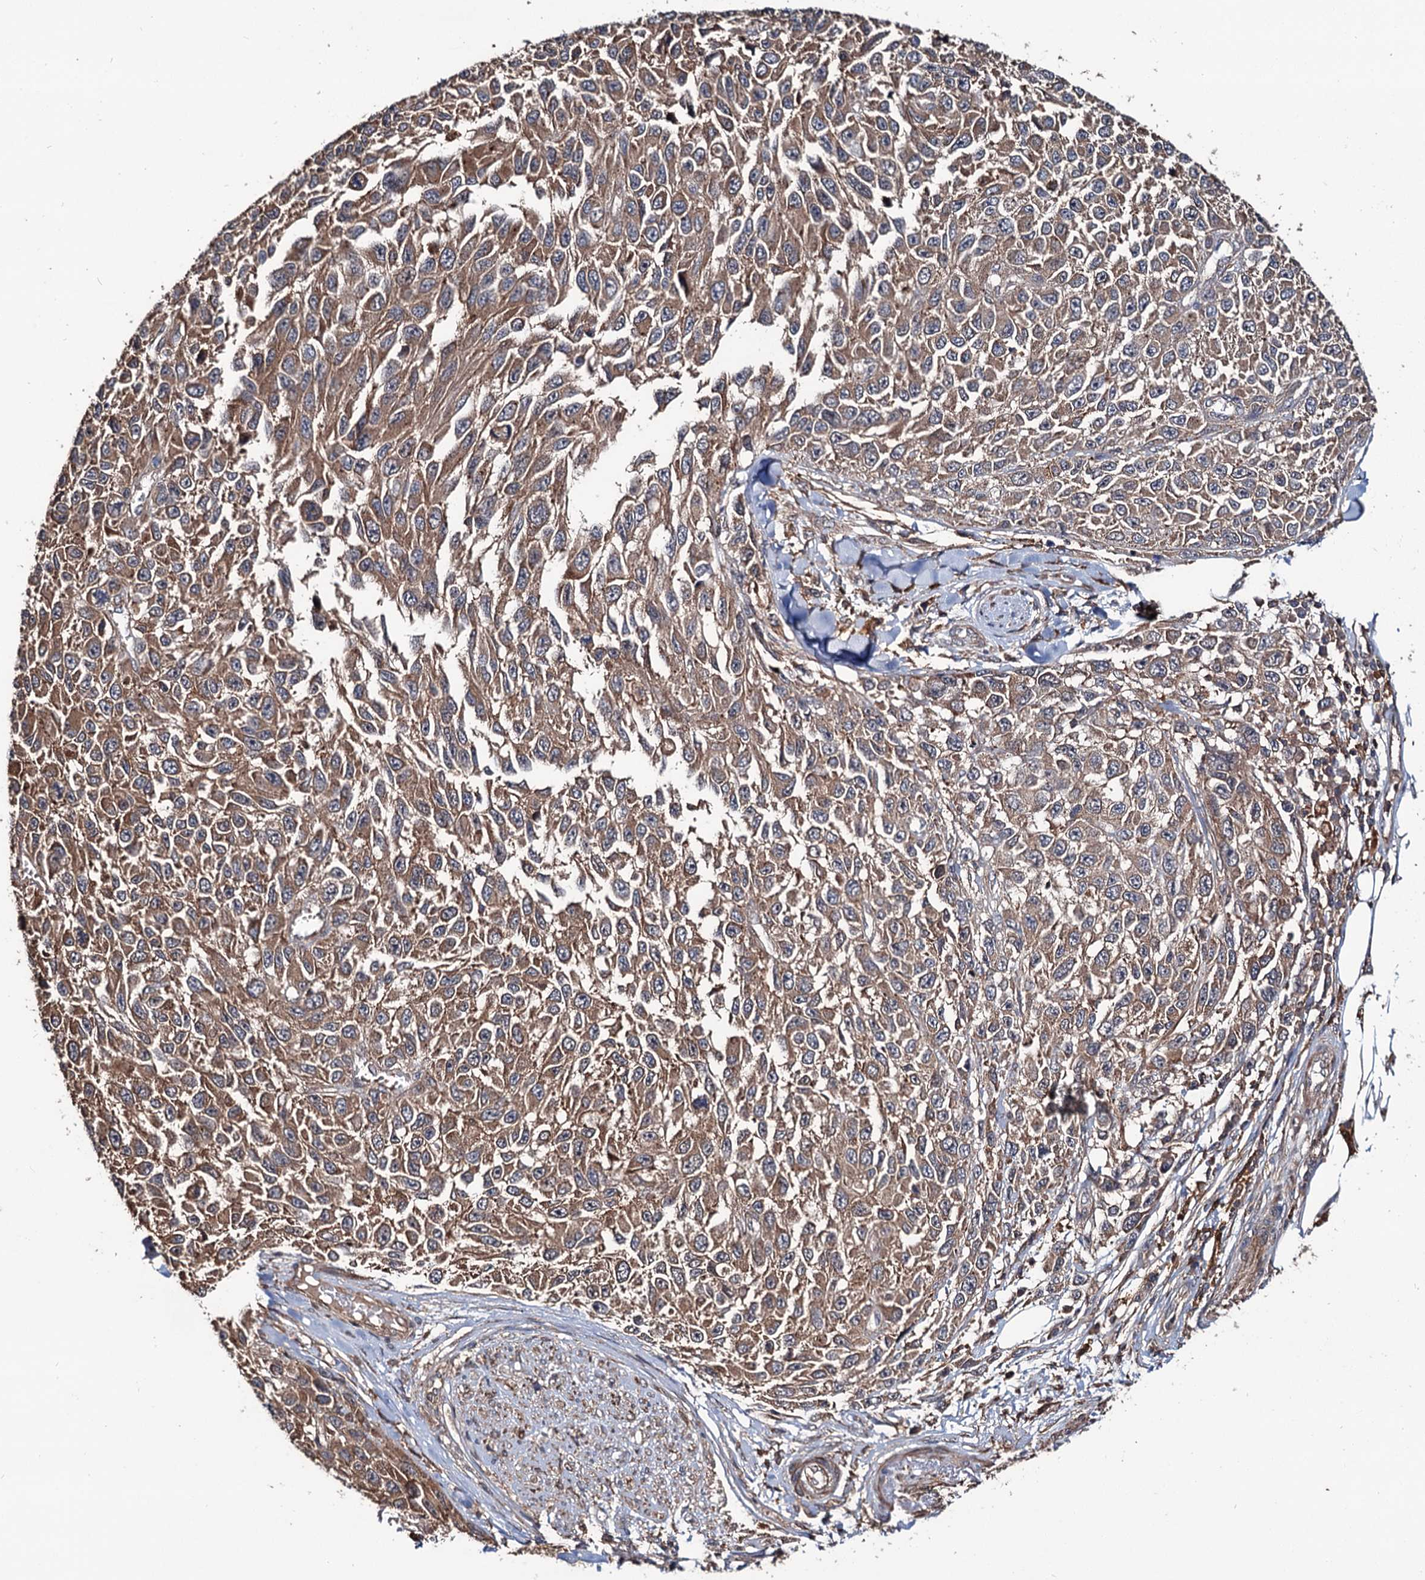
{"staining": {"intensity": "moderate", "quantity": ">75%", "location": "cytoplasmic/membranous"}, "tissue": "melanoma", "cell_type": "Tumor cells", "image_type": "cancer", "snomed": [{"axis": "morphology", "description": "Normal tissue, NOS"}, {"axis": "morphology", "description": "Malignant melanoma, NOS"}, {"axis": "topography", "description": "Skin"}], "caption": "The photomicrograph shows immunohistochemical staining of malignant melanoma. There is moderate cytoplasmic/membranous staining is appreciated in about >75% of tumor cells.", "gene": "GRIP1", "patient": {"sex": "female", "age": 96}}